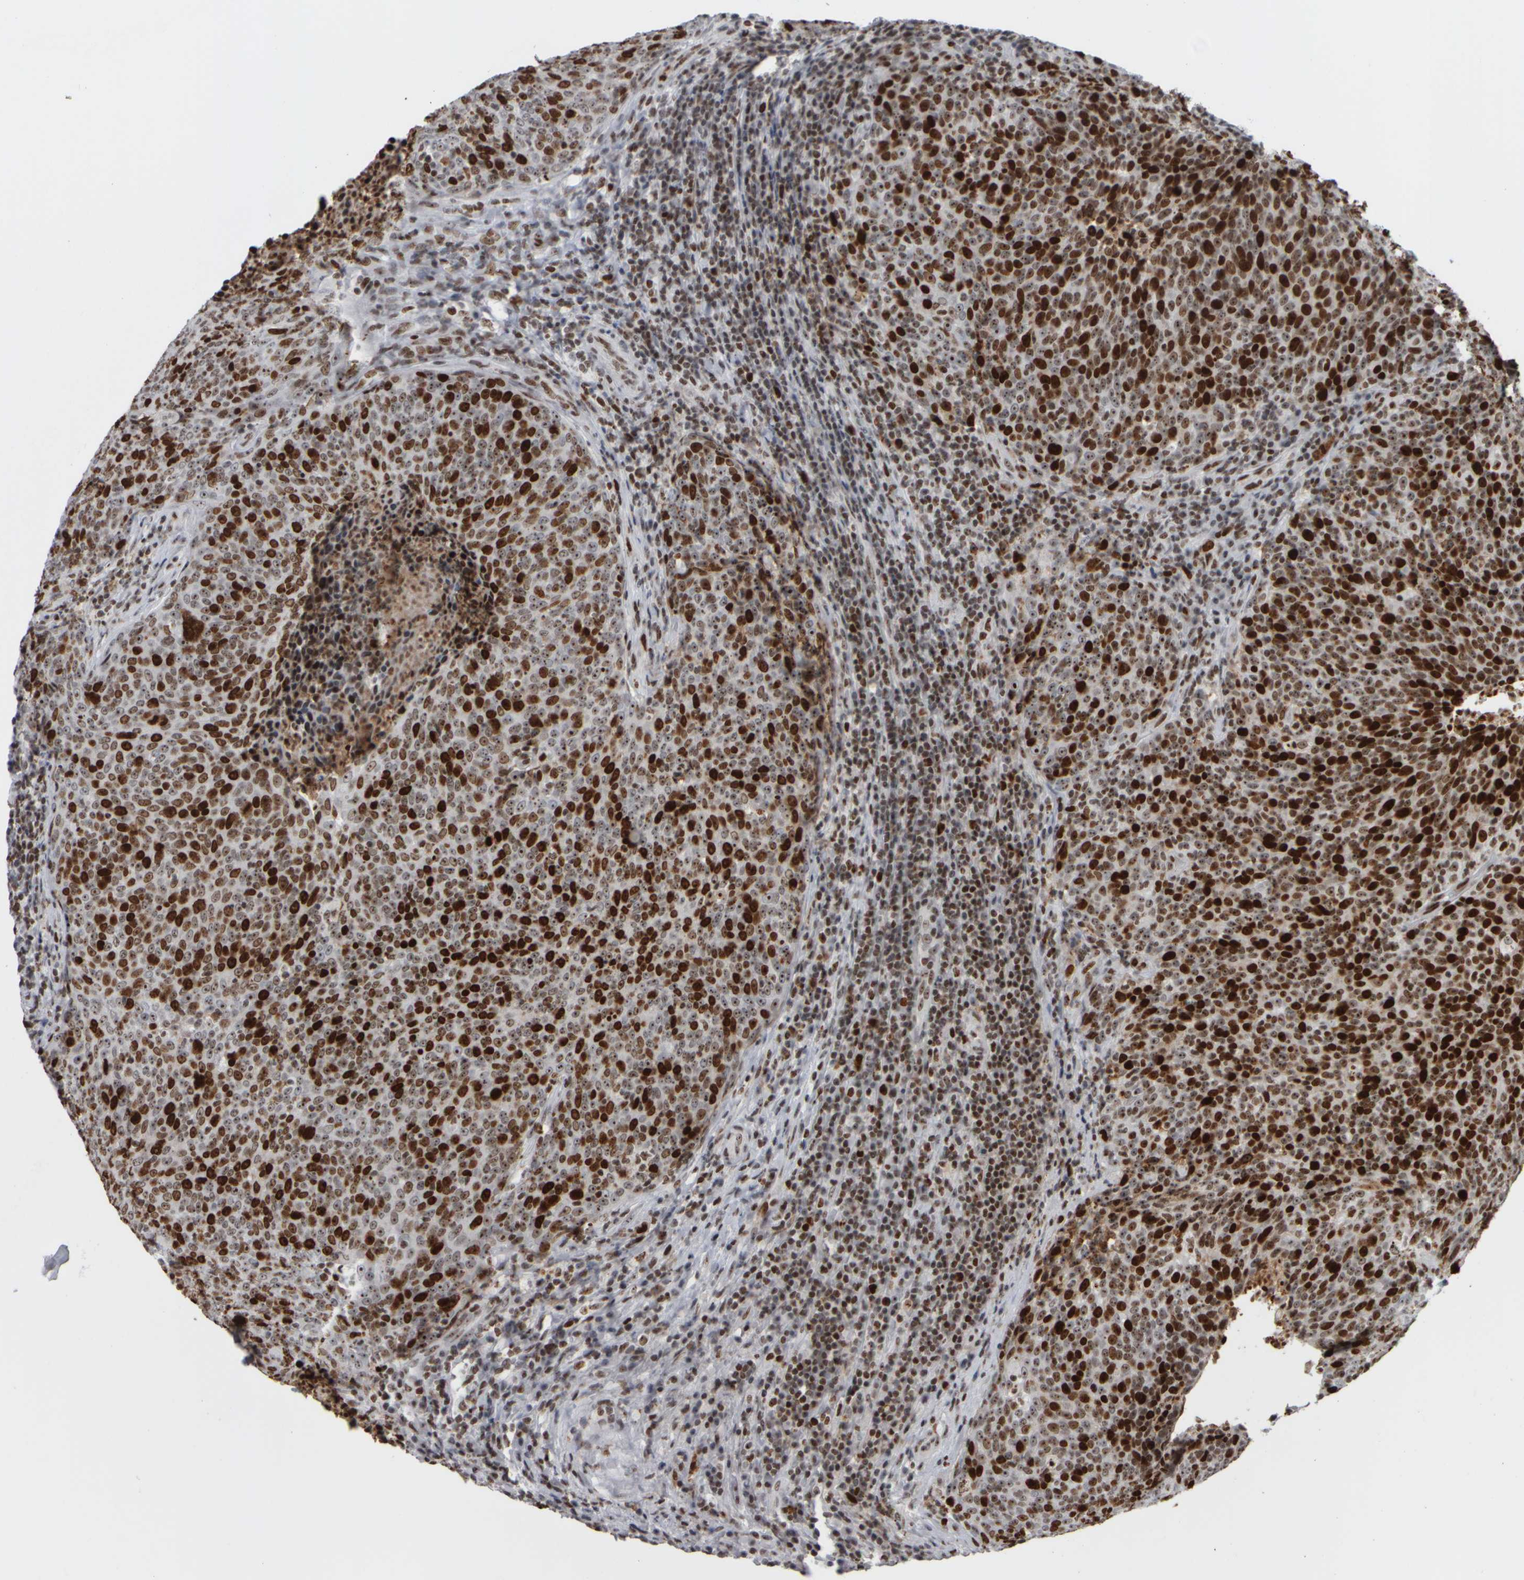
{"staining": {"intensity": "strong", "quantity": ">75%", "location": "nuclear"}, "tissue": "head and neck cancer", "cell_type": "Tumor cells", "image_type": "cancer", "snomed": [{"axis": "morphology", "description": "Squamous cell carcinoma, NOS"}, {"axis": "morphology", "description": "Squamous cell carcinoma, metastatic, NOS"}, {"axis": "topography", "description": "Lymph node"}, {"axis": "topography", "description": "Head-Neck"}], "caption": "This is an image of IHC staining of head and neck metastatic squamous cell carcinoma, which shows strong expression in the nuclear of tumor cells.", "gene": "TOP2B", "patient": {"sex": "male", "age": 62}}